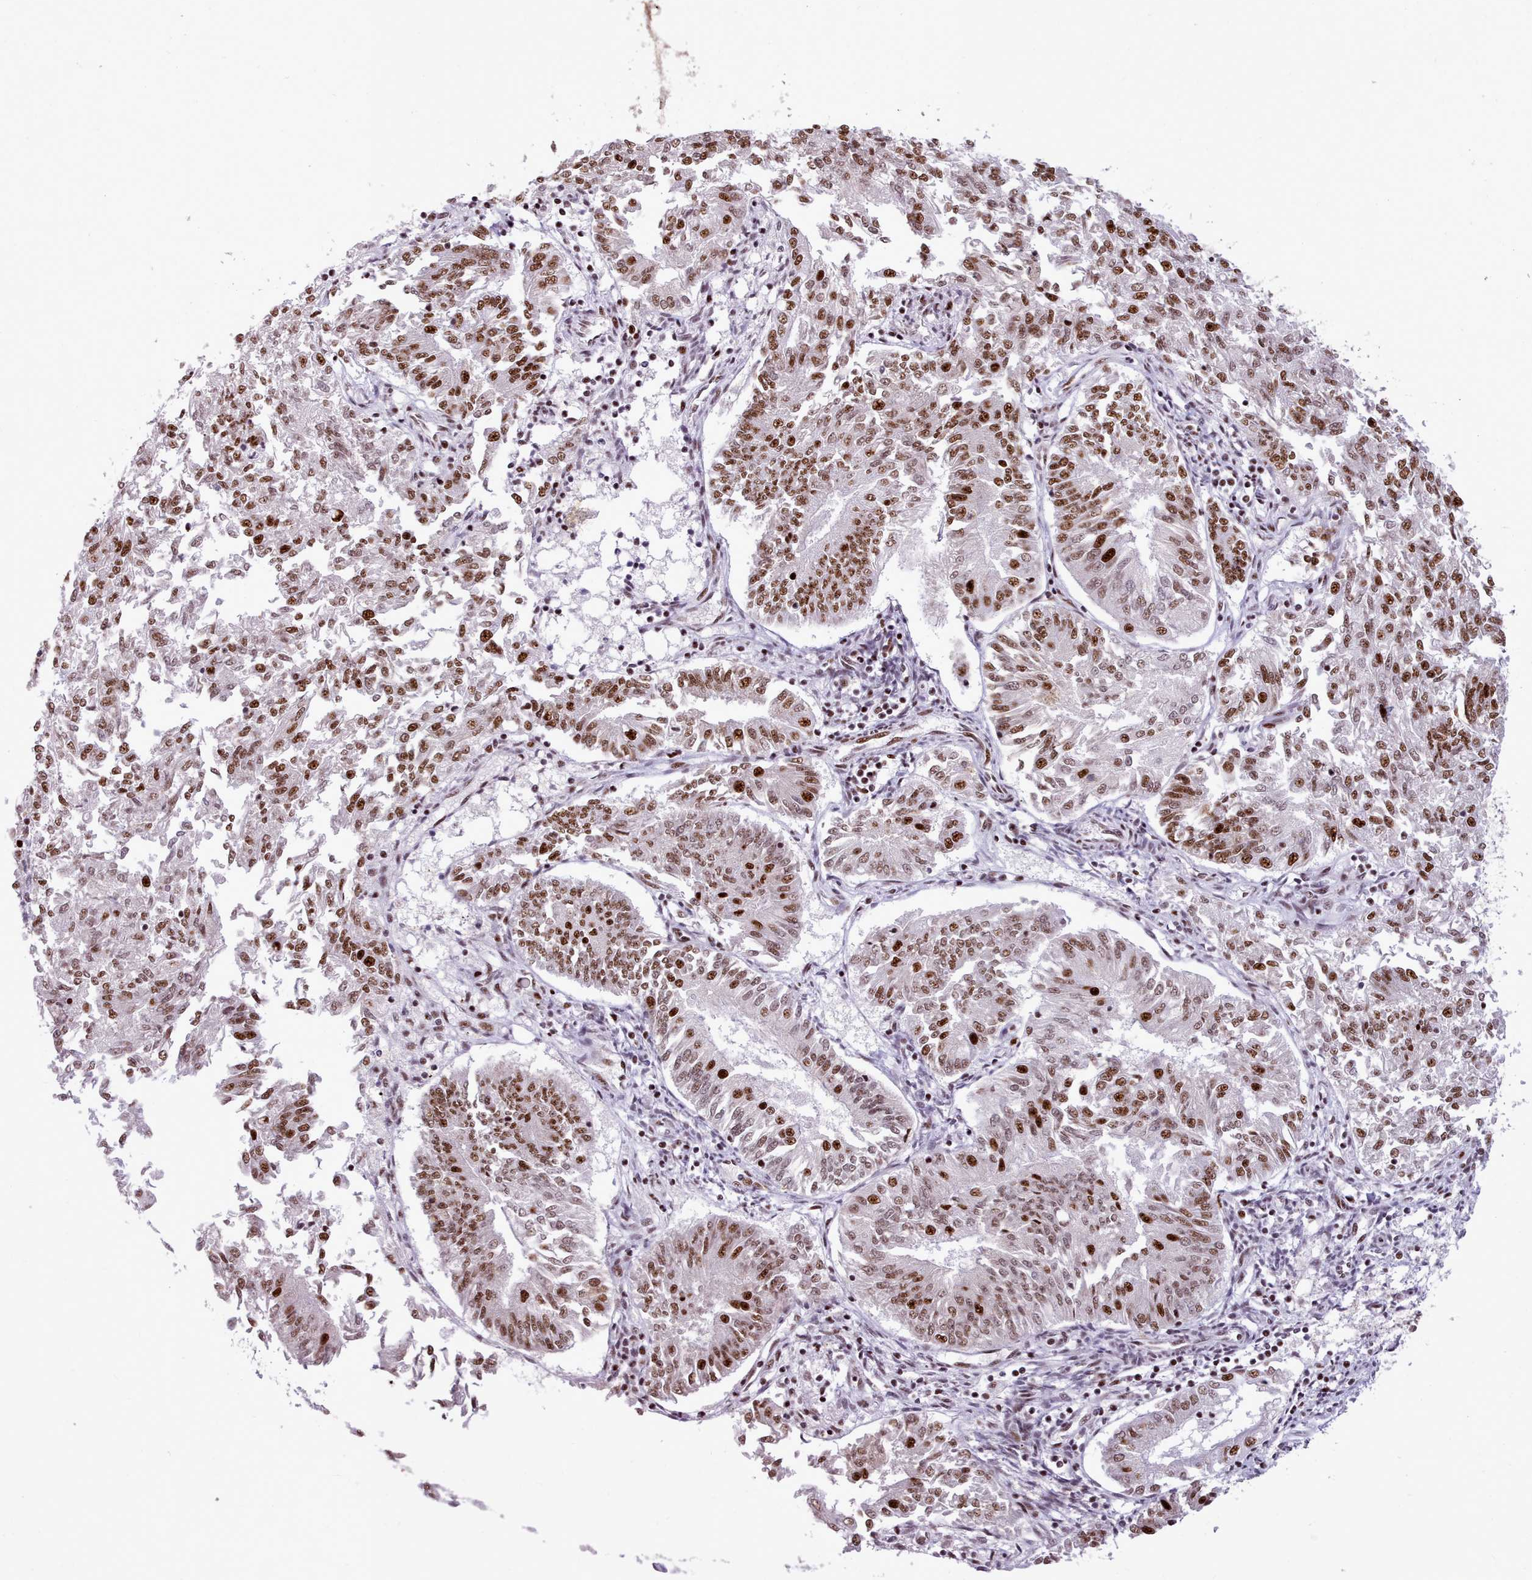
{"staining": {"intensity": "strong", "quantity": ">75%", "location": "nuclear"}, "tissue": "endometrial cancer", "cell_type": "Tumor cells", "image_type": "cancer", "snomed": [{"axis": "morphology", "description": "Adenocarcinoma, NOS"}, {"axis": "topography", "description": "Endometrium"}], "caption": "Approximately >75% of tumor cells in human endometrial adenocarcinoma display strong nuclear protein positivity as visualized by brown immunohistochemical staining.", "gene": "TMEM35B", "patient": {"sex": "female", "age": 58}}